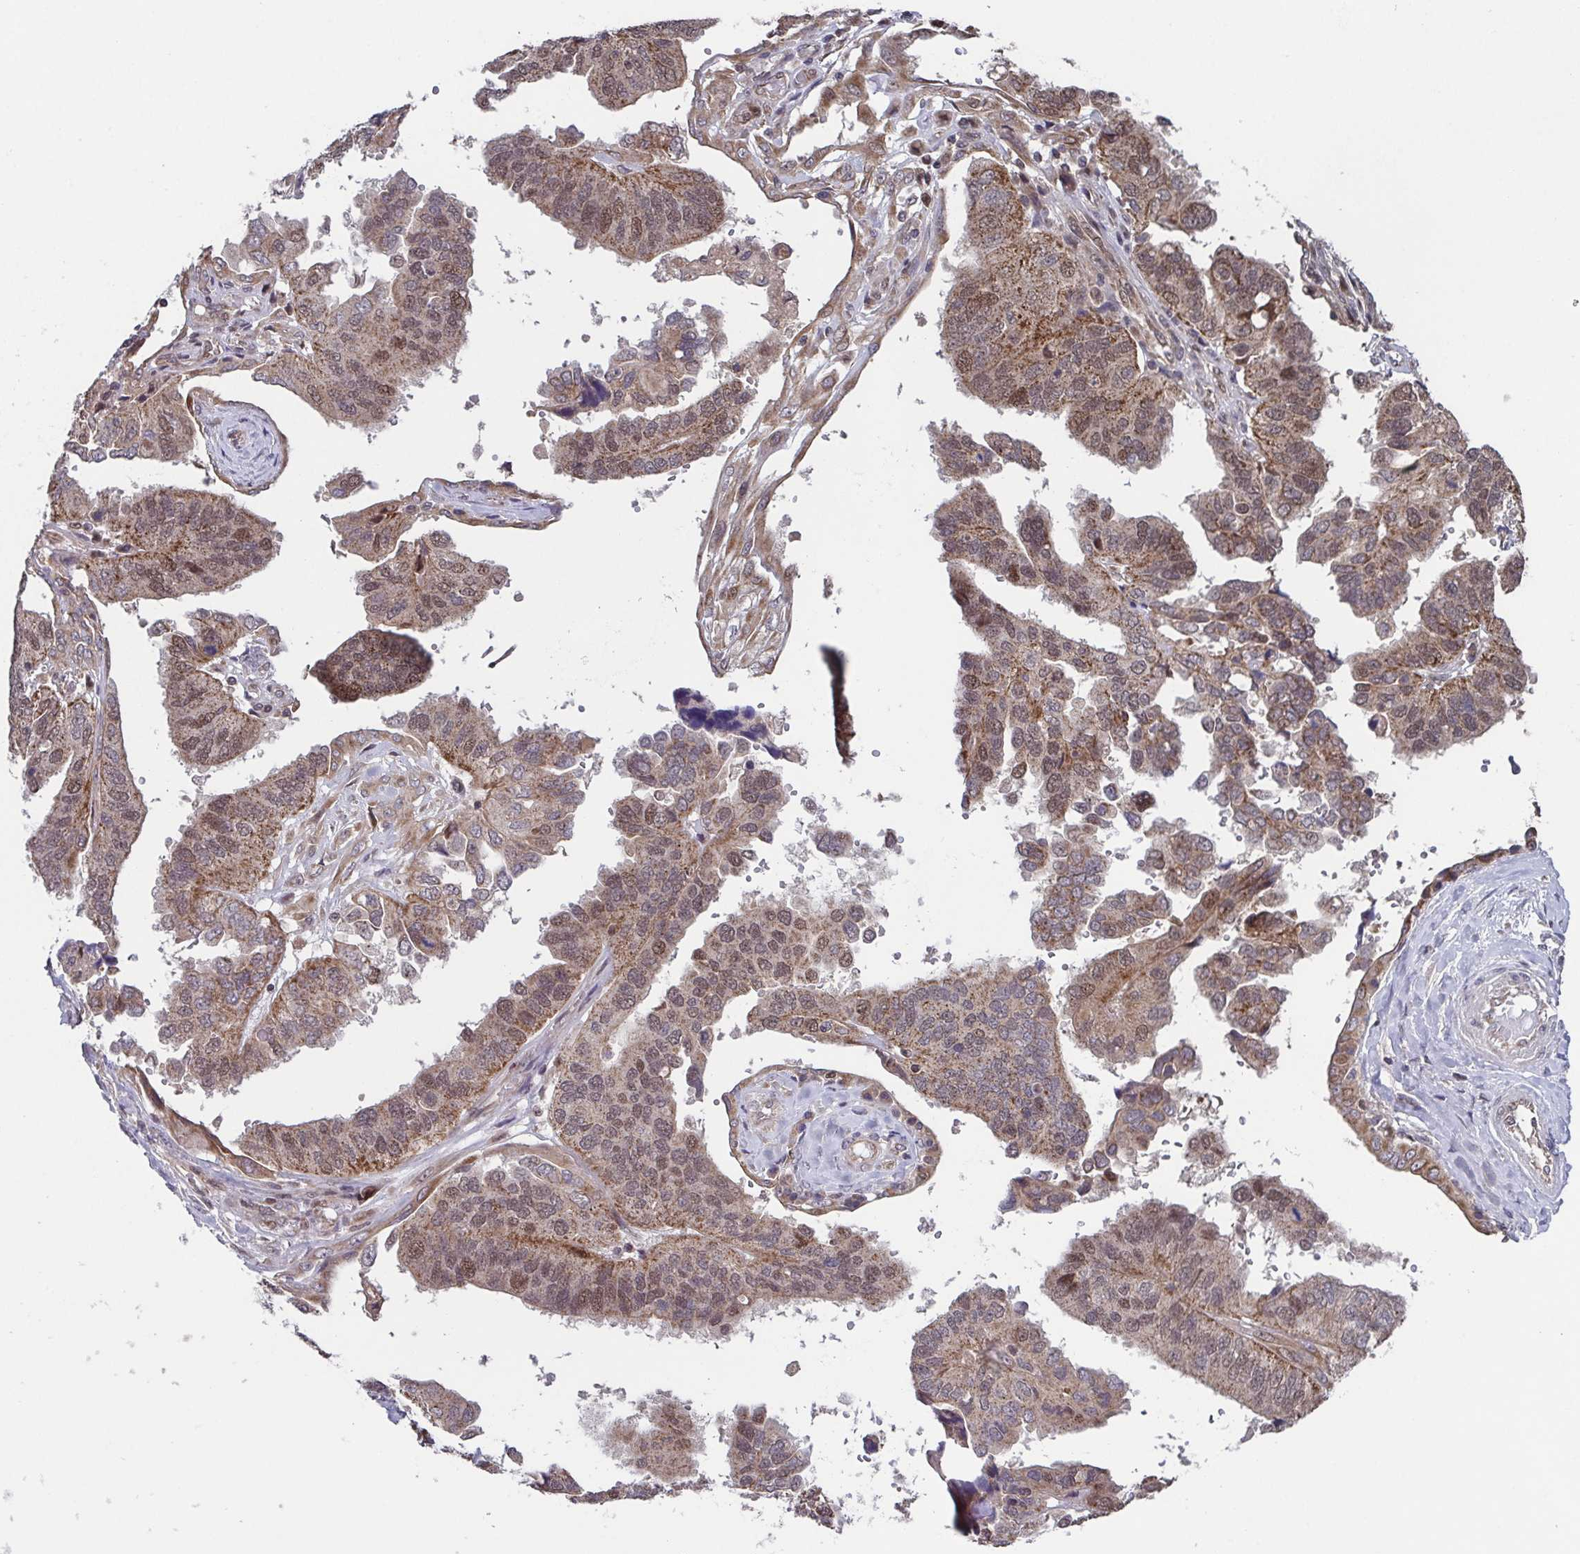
{"staining": {"intensity": "moderate", "quantity": ">75%", "location": "cytoplasmic/membranous,nuclear"}, "tissue": "ovarian cancer", "cell_type": "Tumor cells", "image_type": "cancer", "snomed": [{"axis": "morphology", "description": "Cystadenocarcinoma, serous, NOS"}, {"axis": "topography", "description": "Ovary"}], "caption": "Protein staining of serous cystadenocarcinoma (ovarian) tissue shows moderate cytoplasmic/membranous and nuclear expression in about >75% of tumor cells.", "gene": "TTC19", "patient": {"sex": "female", "age": 79}}